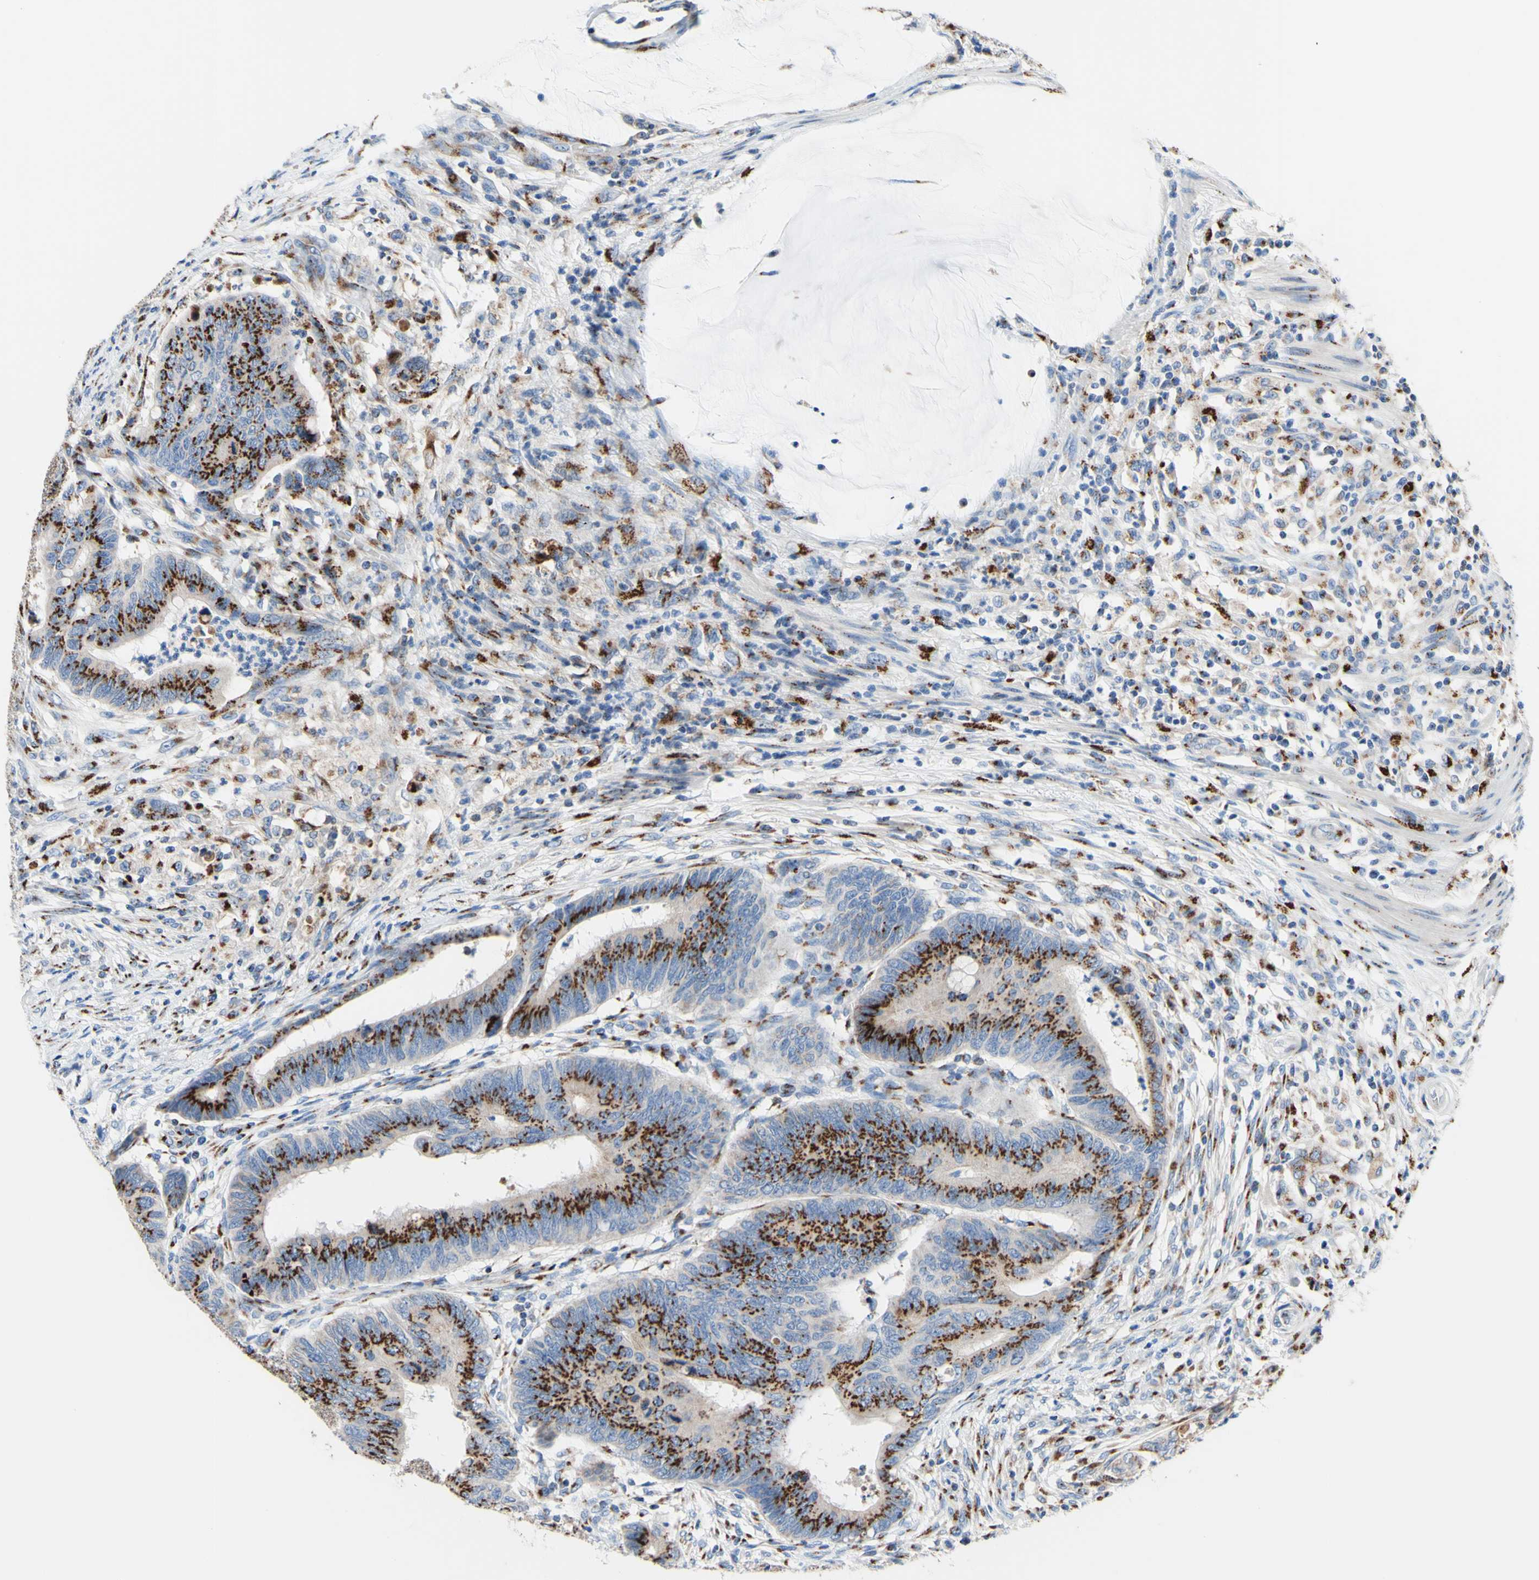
{"staining": {"intensity": "strong", "quantity": "25%-75%", "location": "cytoplasmic/membranous"}, "tissue": "colorectal cancer", "cell_type": "Tumor cells", "image_type": "cancer", "snomed": [{"axis": "morphology", "description": "Normal tissue, NOS"}, {"axis": "morphology", "description": "Adenocarcinoma, NOS"}, {"axis": "topography", "description": "Rectum"}, {"axis": "topography", "description": "Peripheral nerve tissue"}], "caption": "Brown immunohistochemical staining in colorectal cancer shows strong cytoplasmic/membranous staining in approximately 25%-75% of tumor cells.", "gene": "GALNT2", "patient": {"sex": "male", "age": 92}}